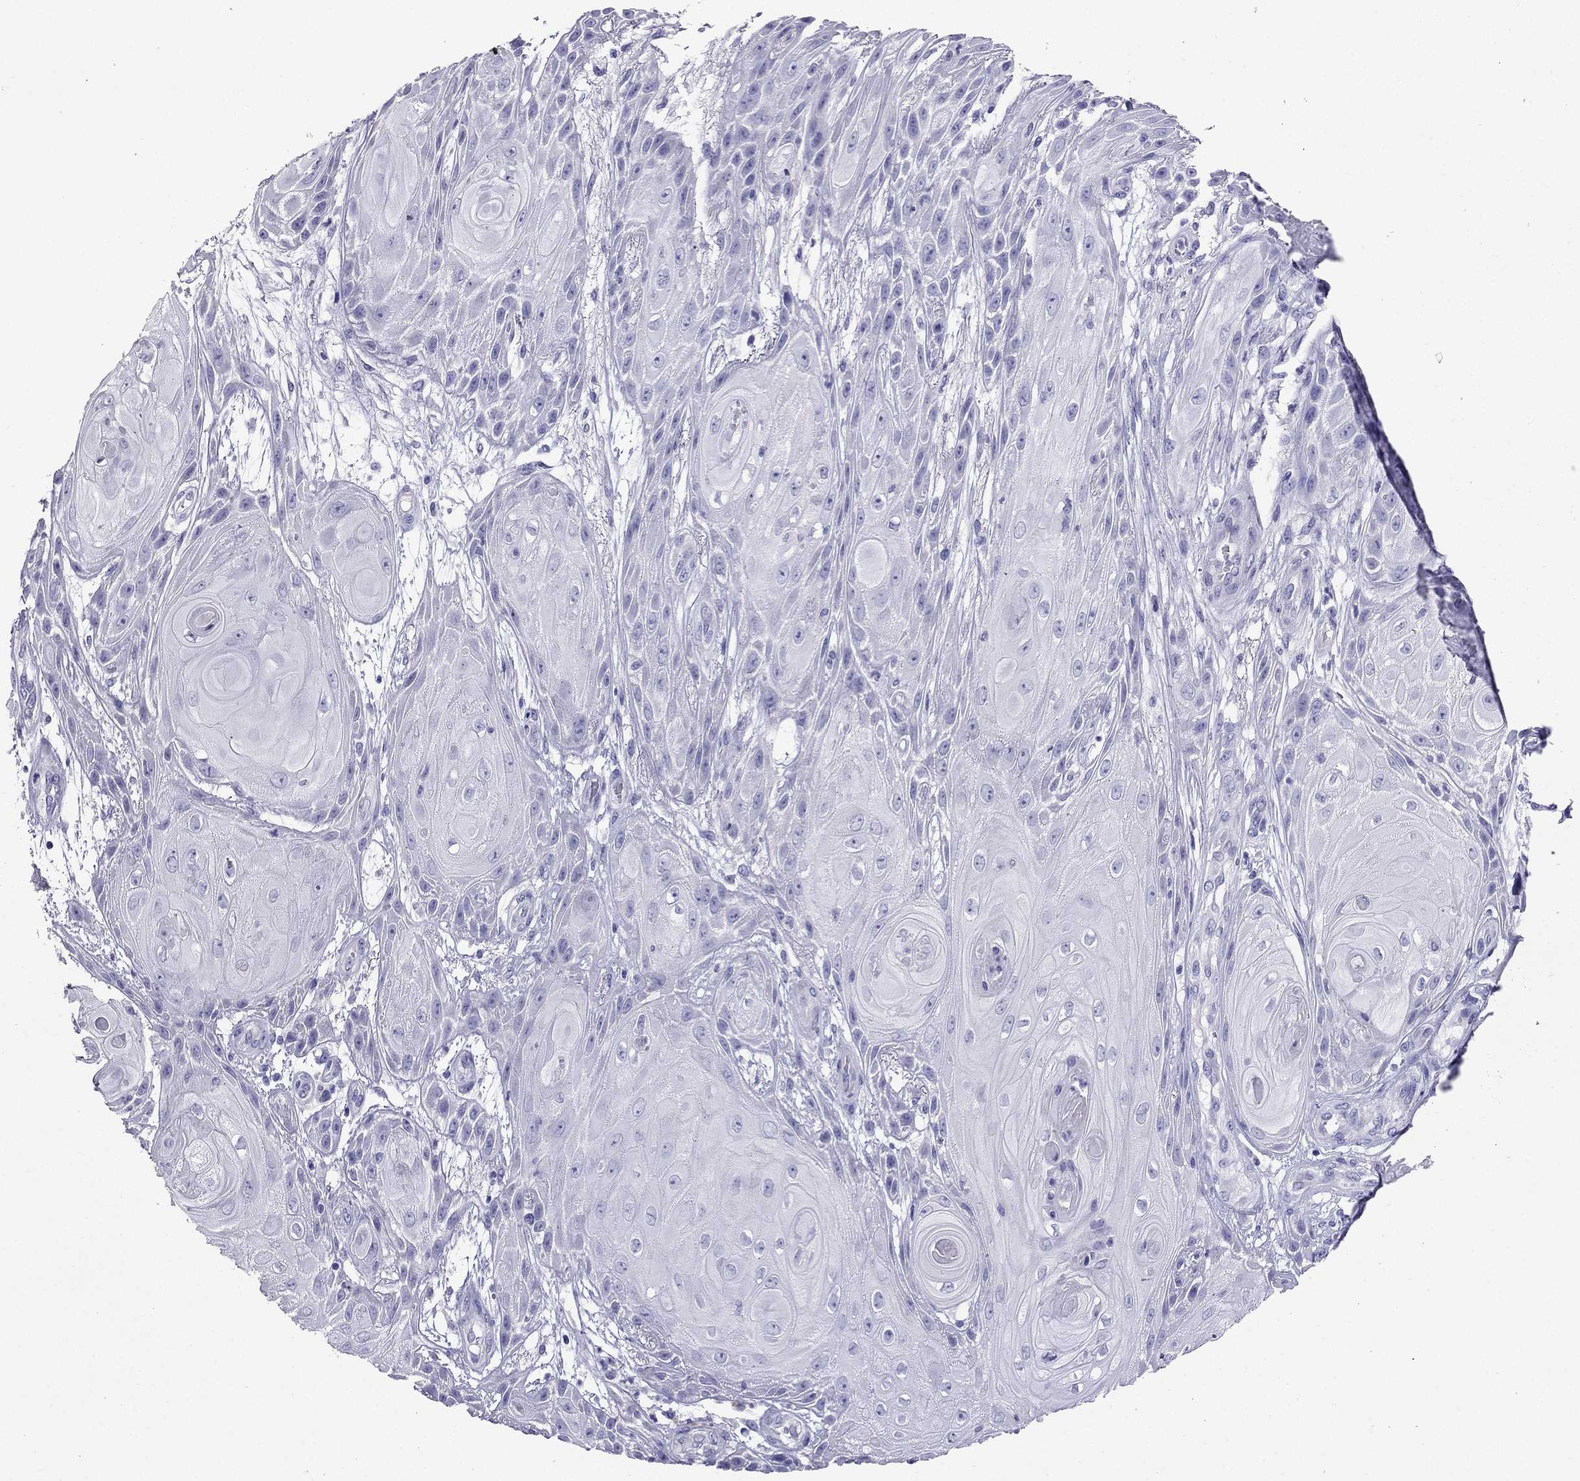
{"staining": {"intensity": "negative", "quantity": "none", "location": "none"}, "tissue": "skin cancer", "cell_type": "Tumor cells", "image_type": "cancer", "snomed": [{"axis": "morphology", "description": "Squamous cell carcinoma, NOS"}, {"axis": "topography", "description": "Skin"}], "caption": "A photomicrograph of skin squamous cell carcinoma stained for a protein demonstrates no brown staining in tumor cells.", "gene": "PTH", "patient": {"sex": "male", "age": 62}}